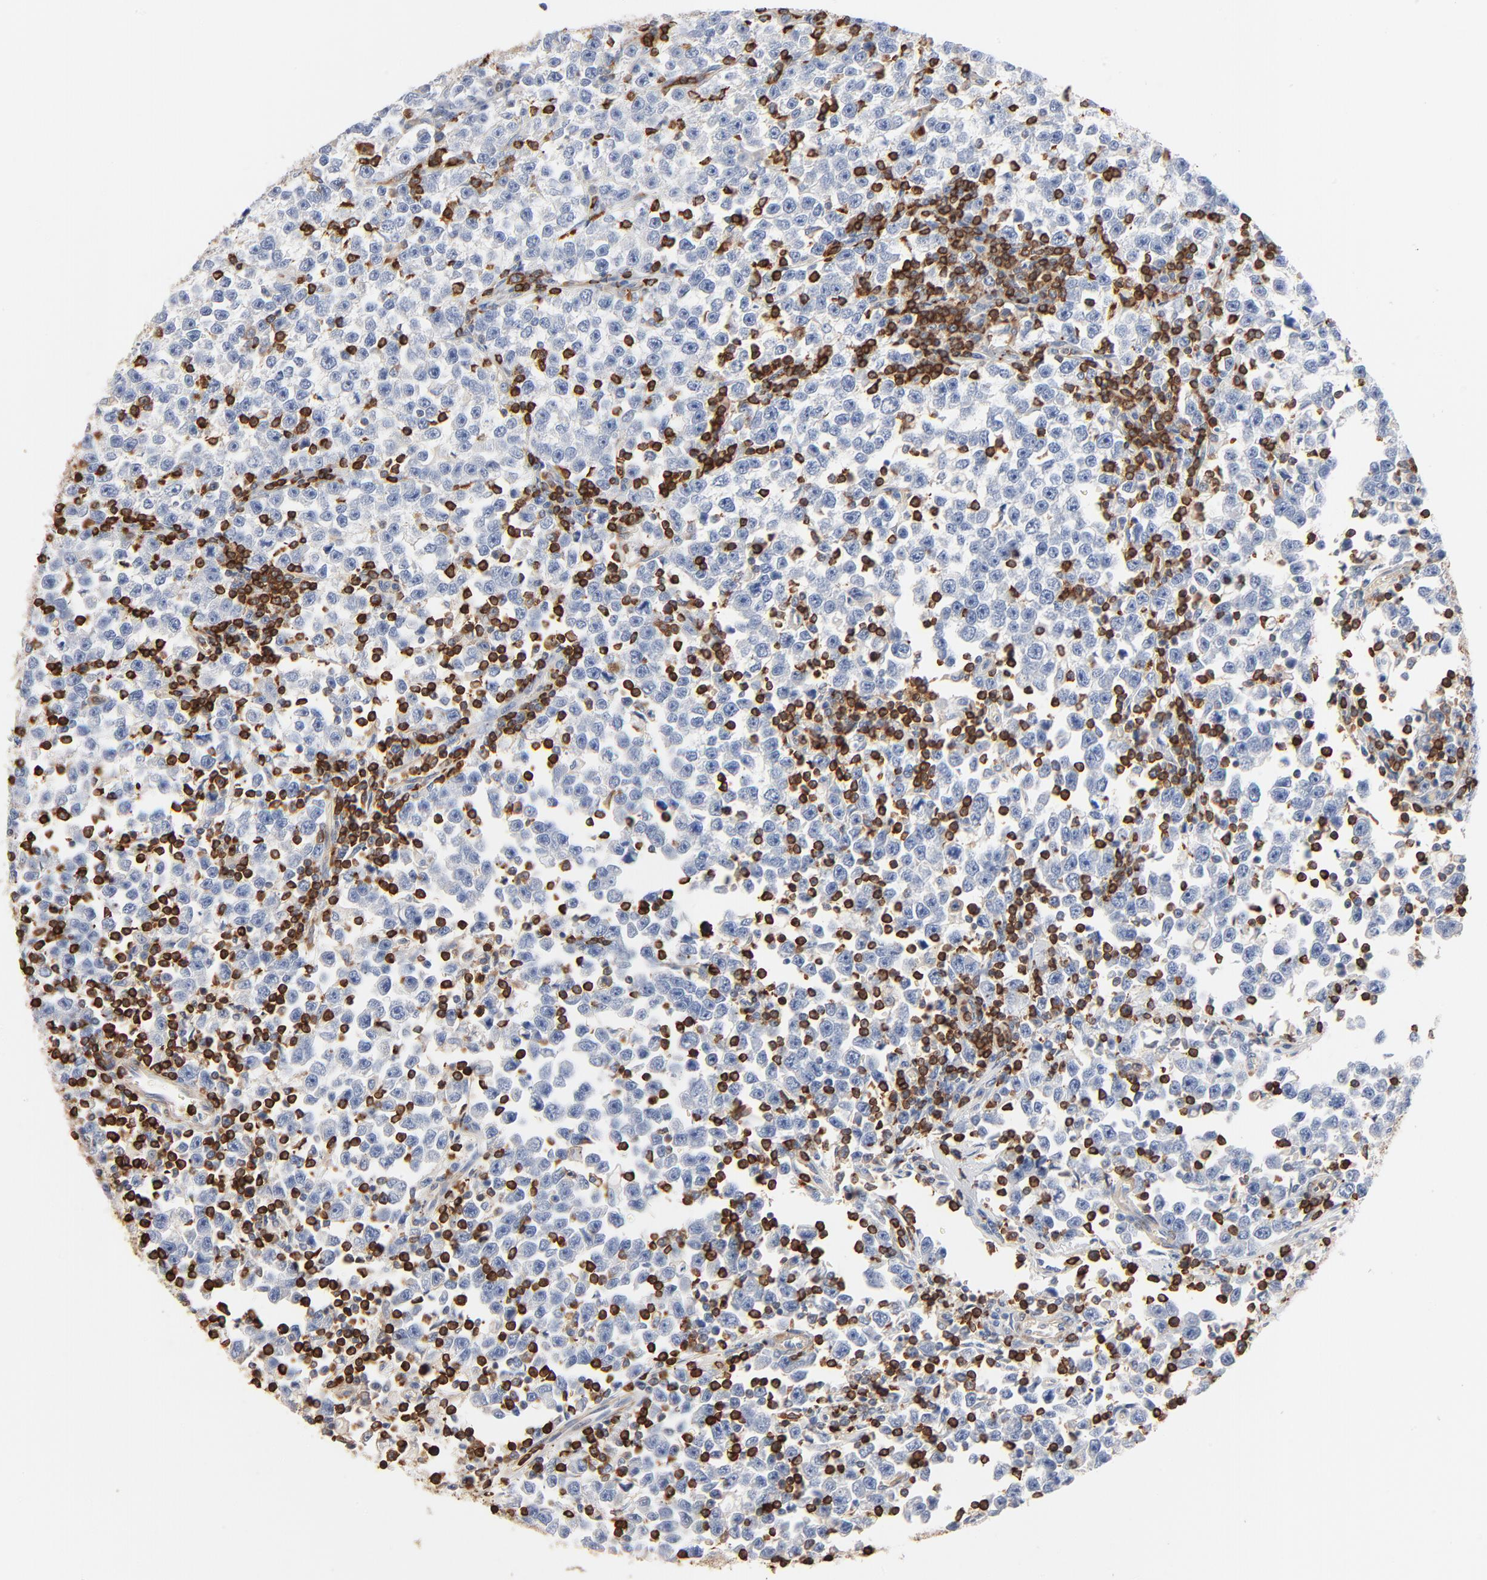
{"staining": {"intensity": "negative", "quantity": "none", "location": "none"}, "tissue": "testis cancer", "cell_type": "Tumor cells", "image_type": "cancer", "snomed": [{"axis": "morphology", "description": "Seminoma, NOS"}, {"axis": "topography", "description": "Testis"}], "caption": "DAB (3,3'-diaminobenzidine) immunohistochemical staining of testis cancer demonstrates no significant positivity in tumor cells.", "gene": "SH3KBP1", "patient": {"sex": "male", "age": 43}}